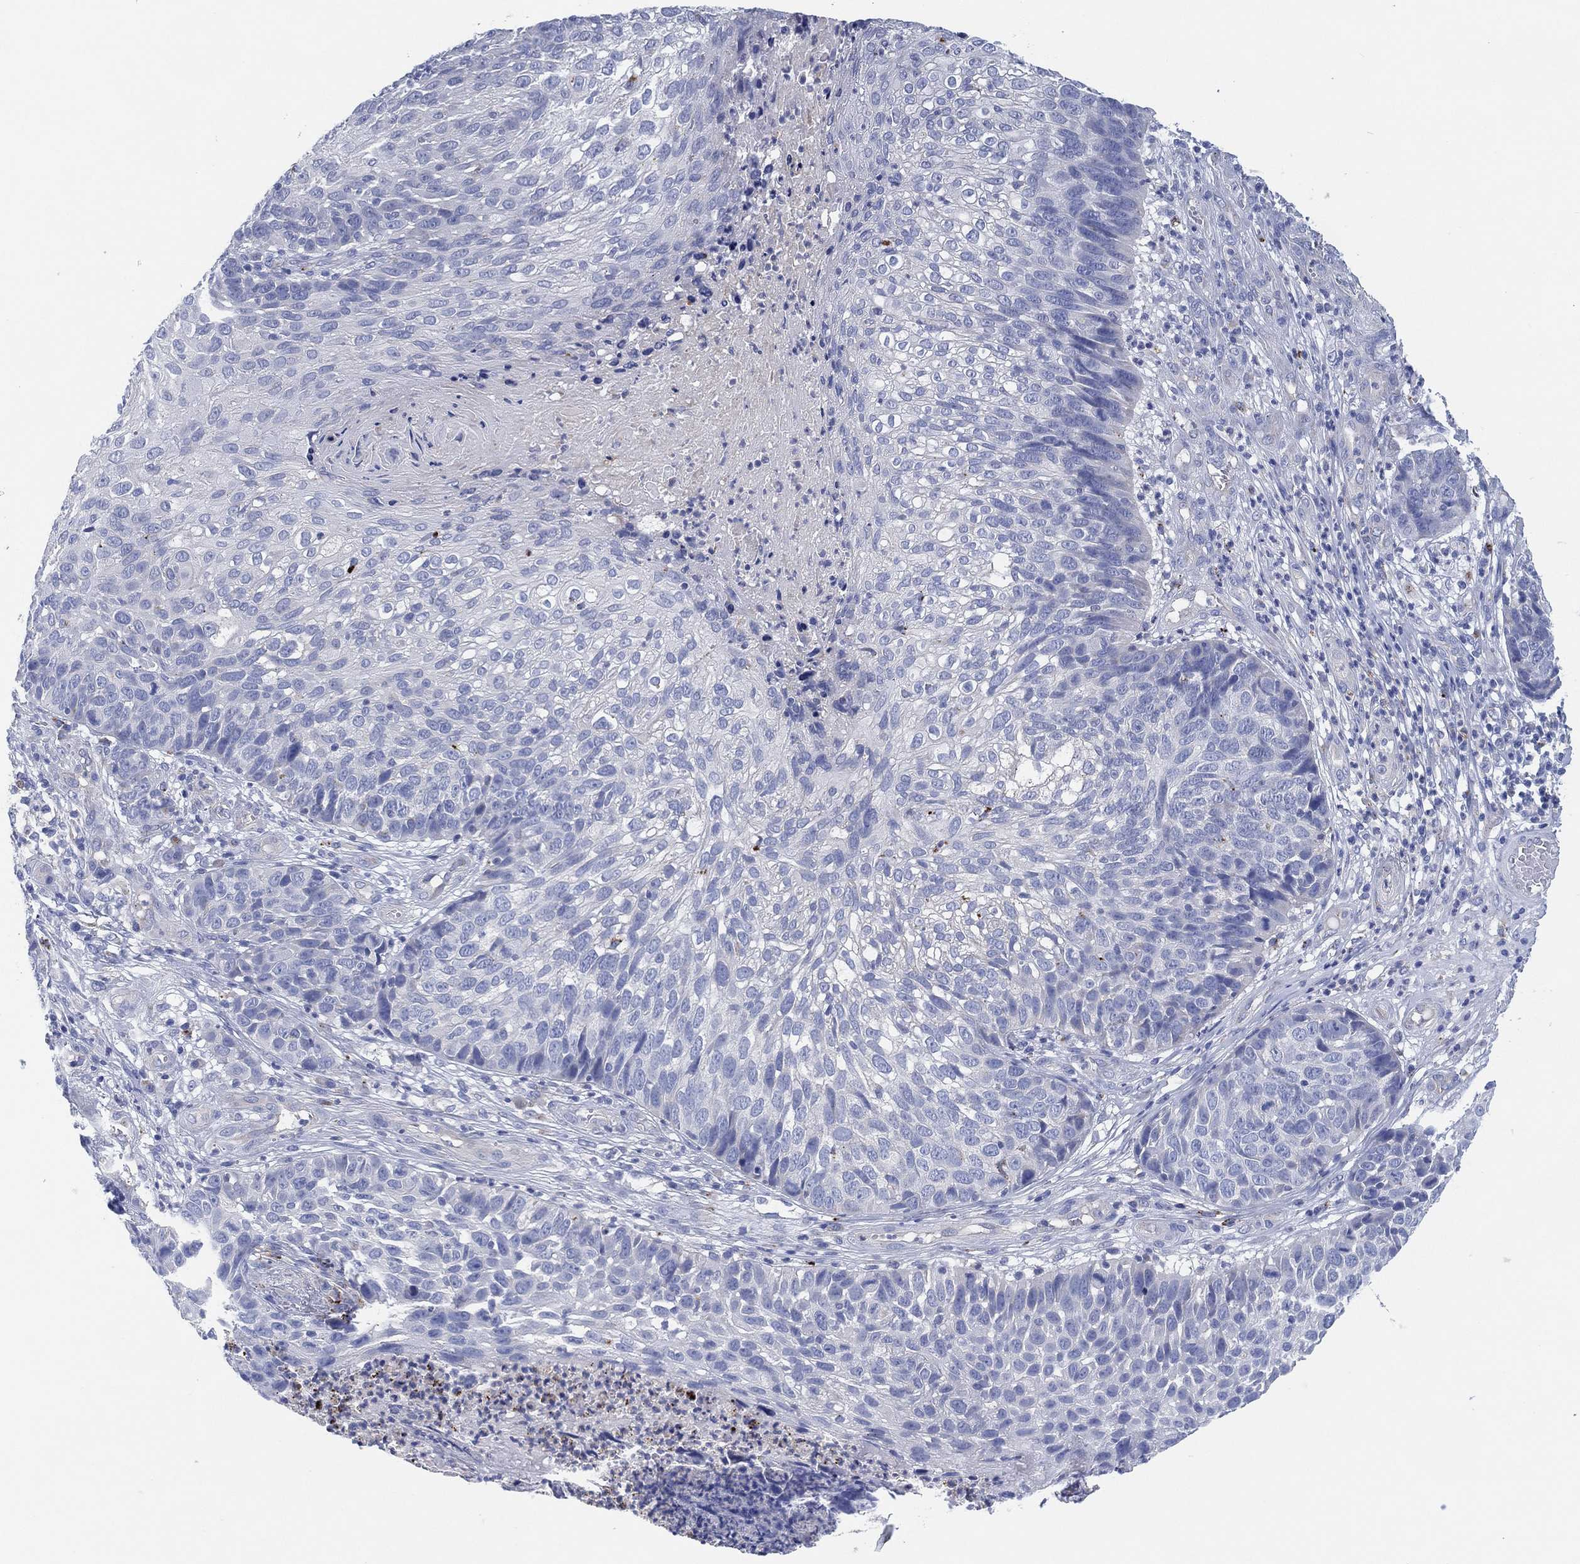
{"staining": {"intensity": "negative", "quantity": "none", "location": "none"}, "tissue": "skin cancer", "cell_type": "Tumor cells", "image_type": "cancer", "snomed": [{"axis": "morphology", "description": "Squamous cell carcinoma, NOS"}, {"axis": "topography", "description": "Skin"}], "caption": "A high-resolution image shows IHC staining of skin squamous cell carcinoma, which exhibits no significant staining in tumor cells.", "gene": "GALNS", "patient": {"sex": "male", "age": 92}}